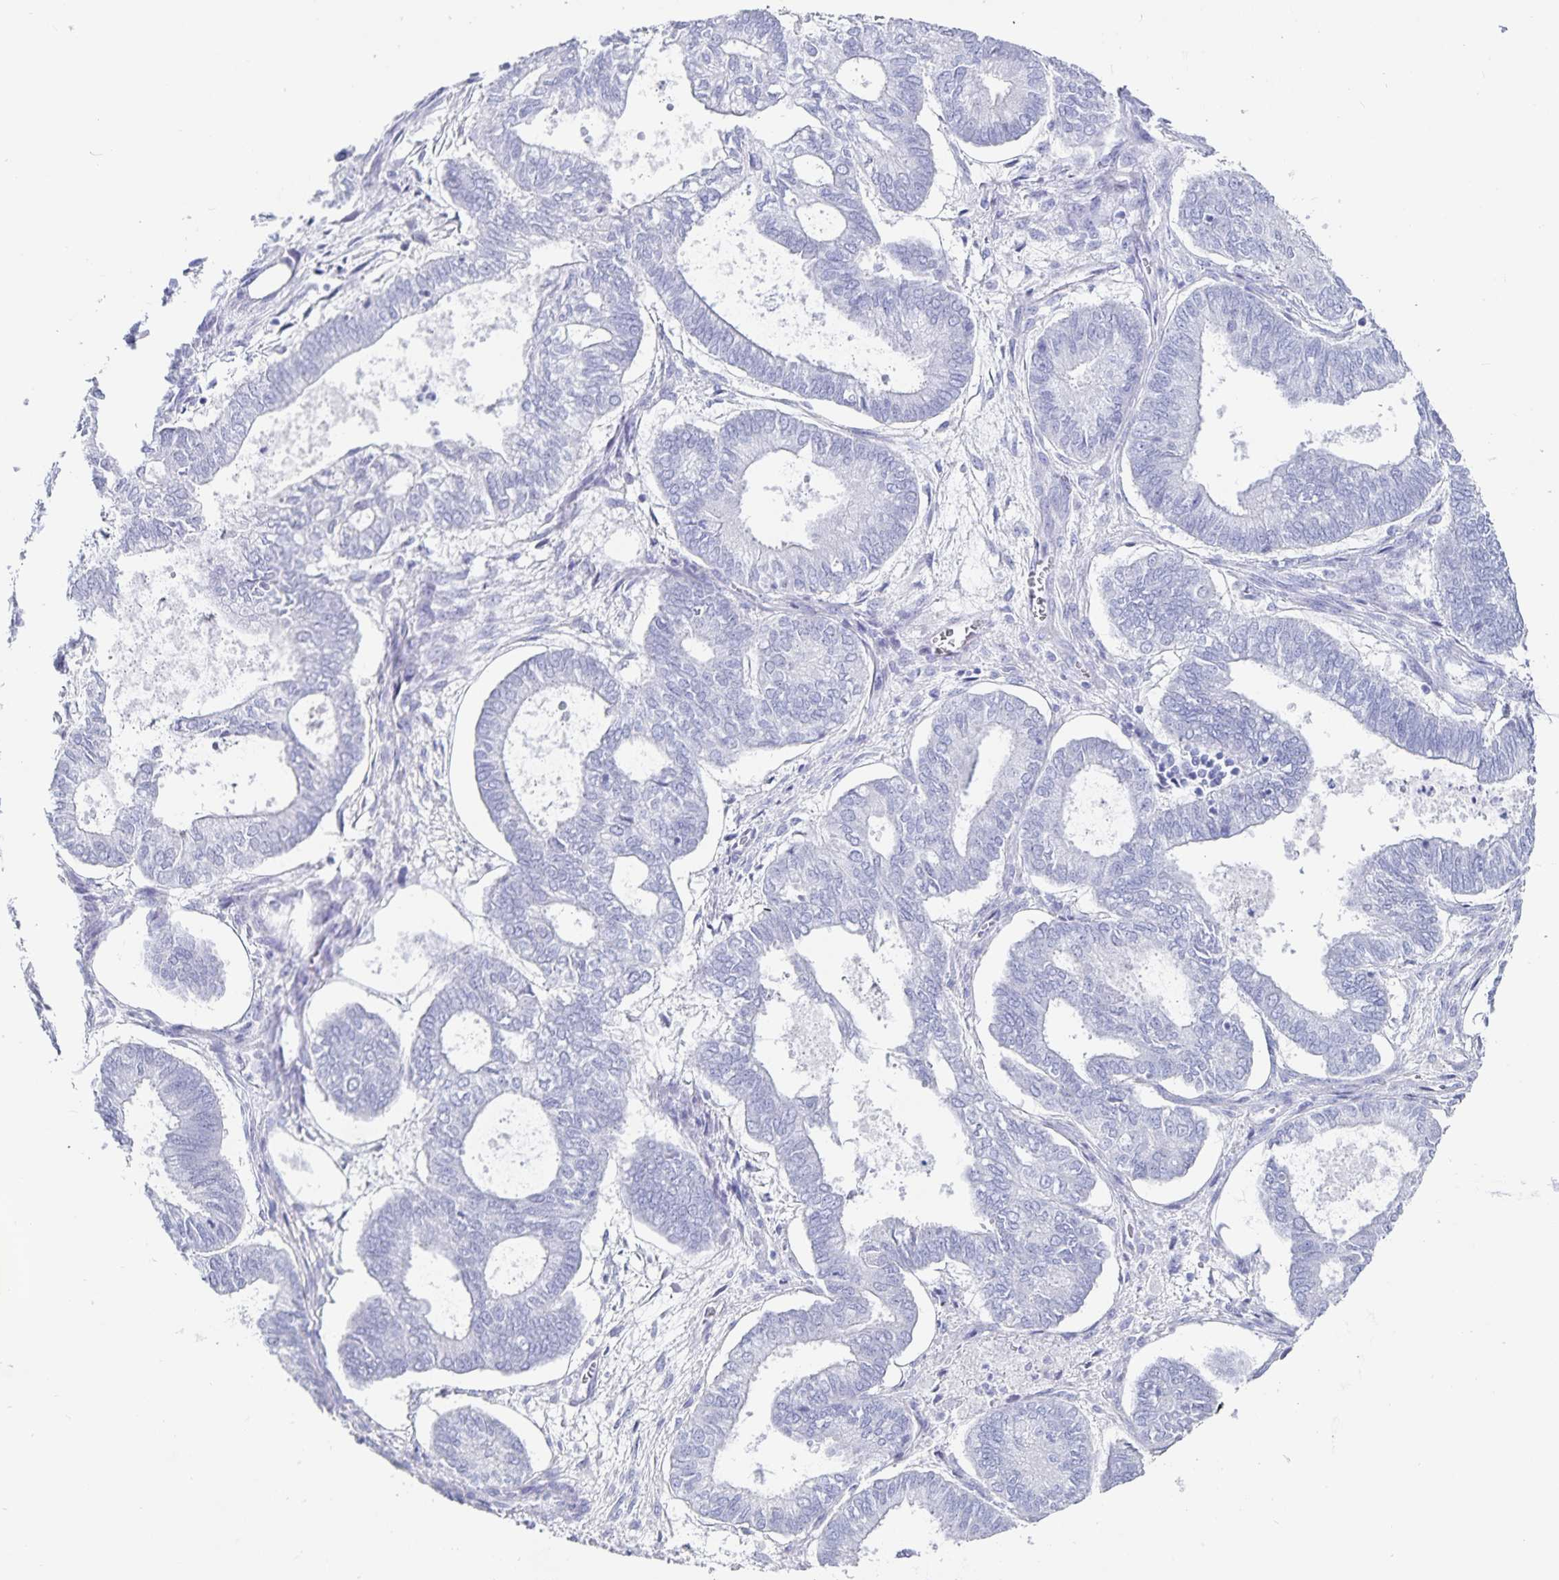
{"staining": {"intensity": "negative", "quantity": "none", "location": "none"}, "tissue": "ovarian cancer", "cell_type": "Tumor cells", "image_type": "cancer", "snomed": [{"axis": "morphology", "description": "Carcinoma, endometroid"}, {"axis": "topography", "description": "Ovary"}], "caption": "Protein analysis of ovarian endometroid carcinoma exhibits no significant staining in tumor cells.", "gene": "C19orf73", "patient": {"sex": "female", "age": 64}}